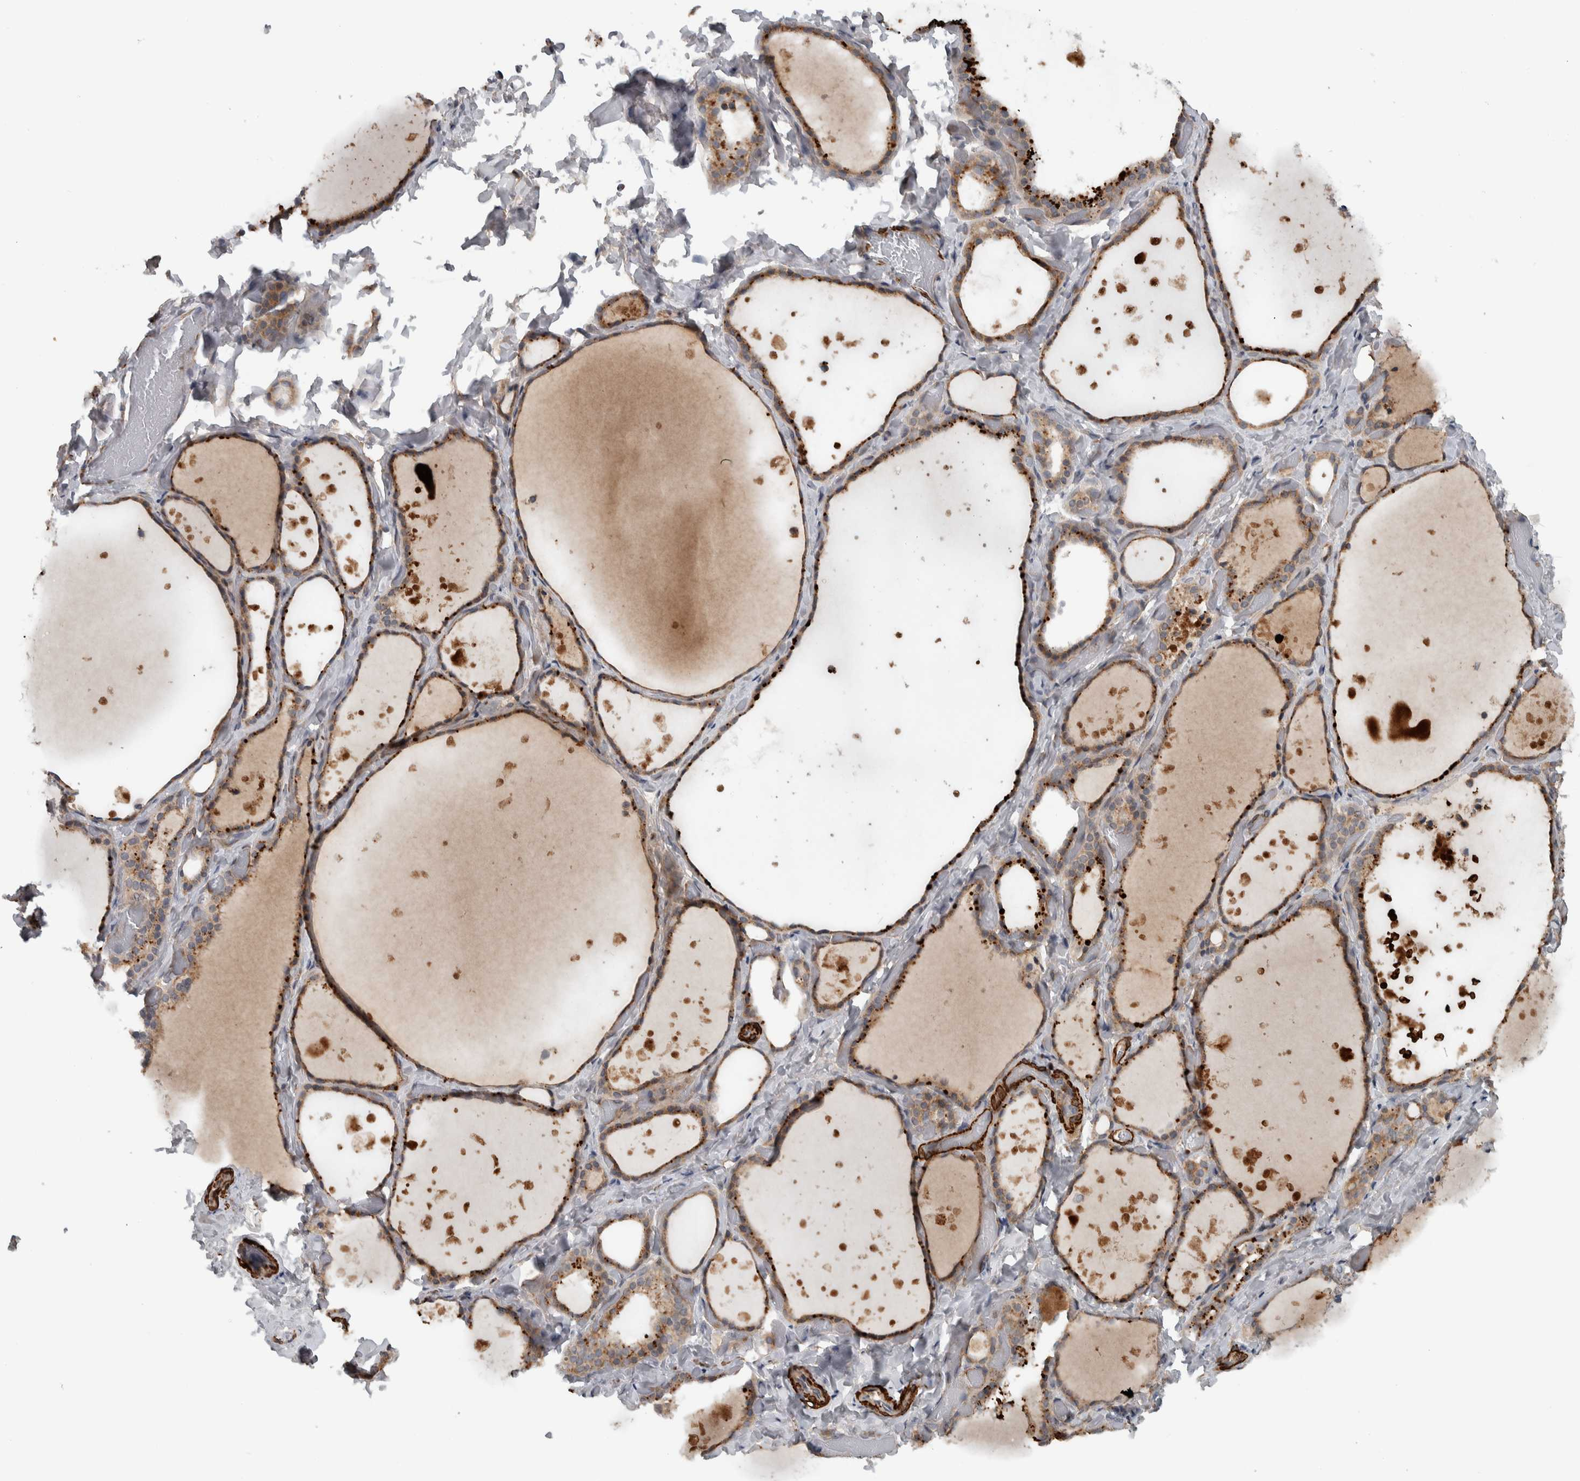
{"staining": {"intensity": "moderate", "quantity": ">75%", "location": "cytoplasmic/membranous"}, "tissue": "thyroid gland", "cell_type": "Glandular cells", "image_type": "normal", "snomed": [{"axis": "morphology", "description": "Normal tissue, NOS"}, {"axis": "topography", "description": "Thyroid gland"}], "caption": "Protein expression analysis of benign human thyroid gland reveals moderate cytoplasmic/membranous positivity in about >75% of glandular cells. (DAB = brown stain, brightfield microscopy at high magnification).", "gene": "LBHD1", "patient": {"sex": "female", "age": 44}}